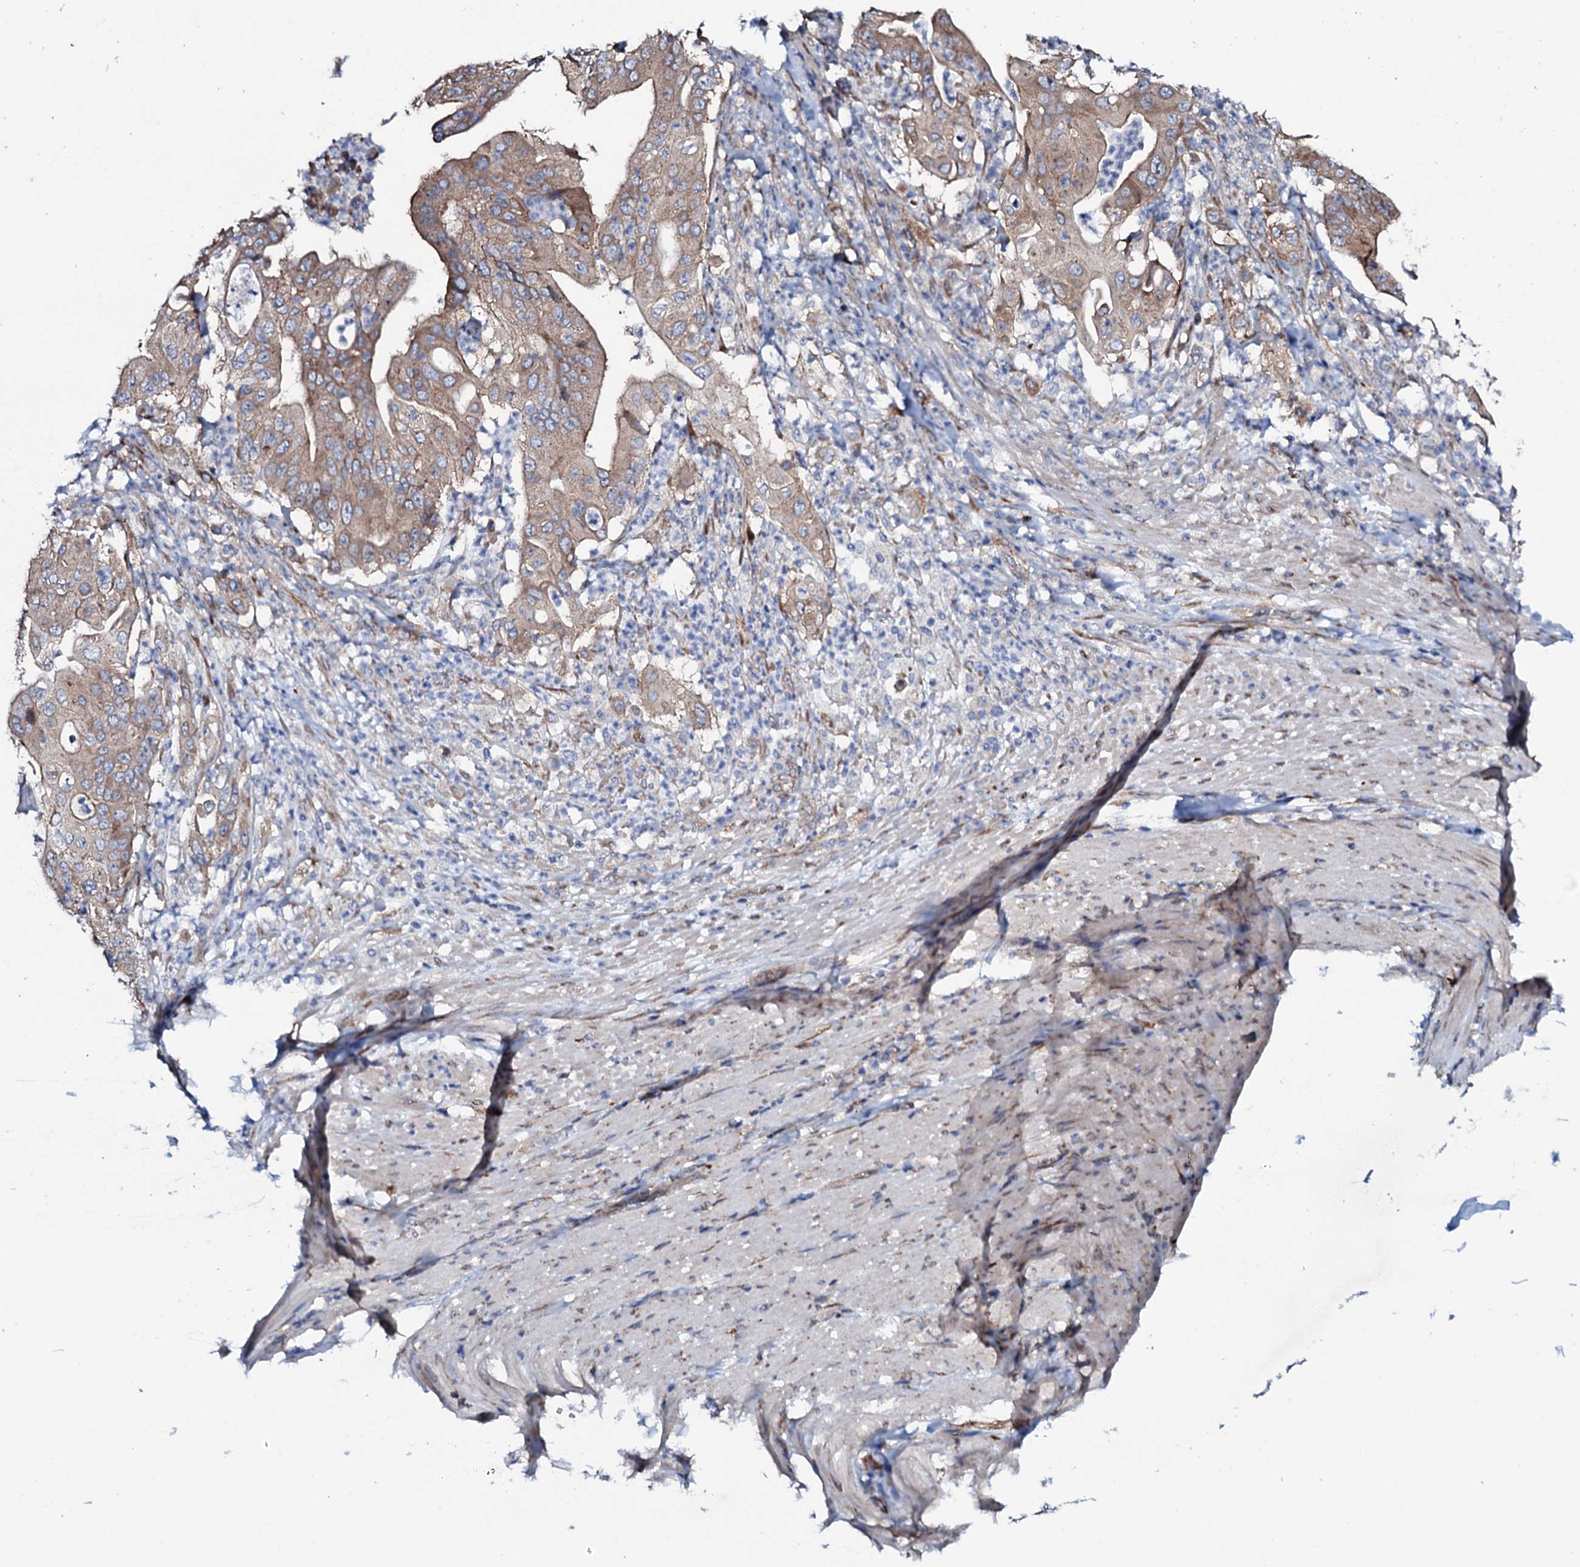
{"staining": {"intensity": "weak", "quantity": ">75%", "location": "cytoplasmic/membranous"}, "tissue": "pancreatic cancer", "cell_type": "Tumor cells", "image_type": "cancer", "snomed": [{"axis": "morphology", "description": "Adenocarcinoma, NOS"}, {"axis": "topography", "description": "Pancreas"}], "caption": "The immunohistochemical stain shows weak cytoplasmic/membranous expression in tumor cells of adenocarcinoma (pancreatic) tissue.", "gene": "STARD13", "patient": {"sex": "female", "age": 77}}